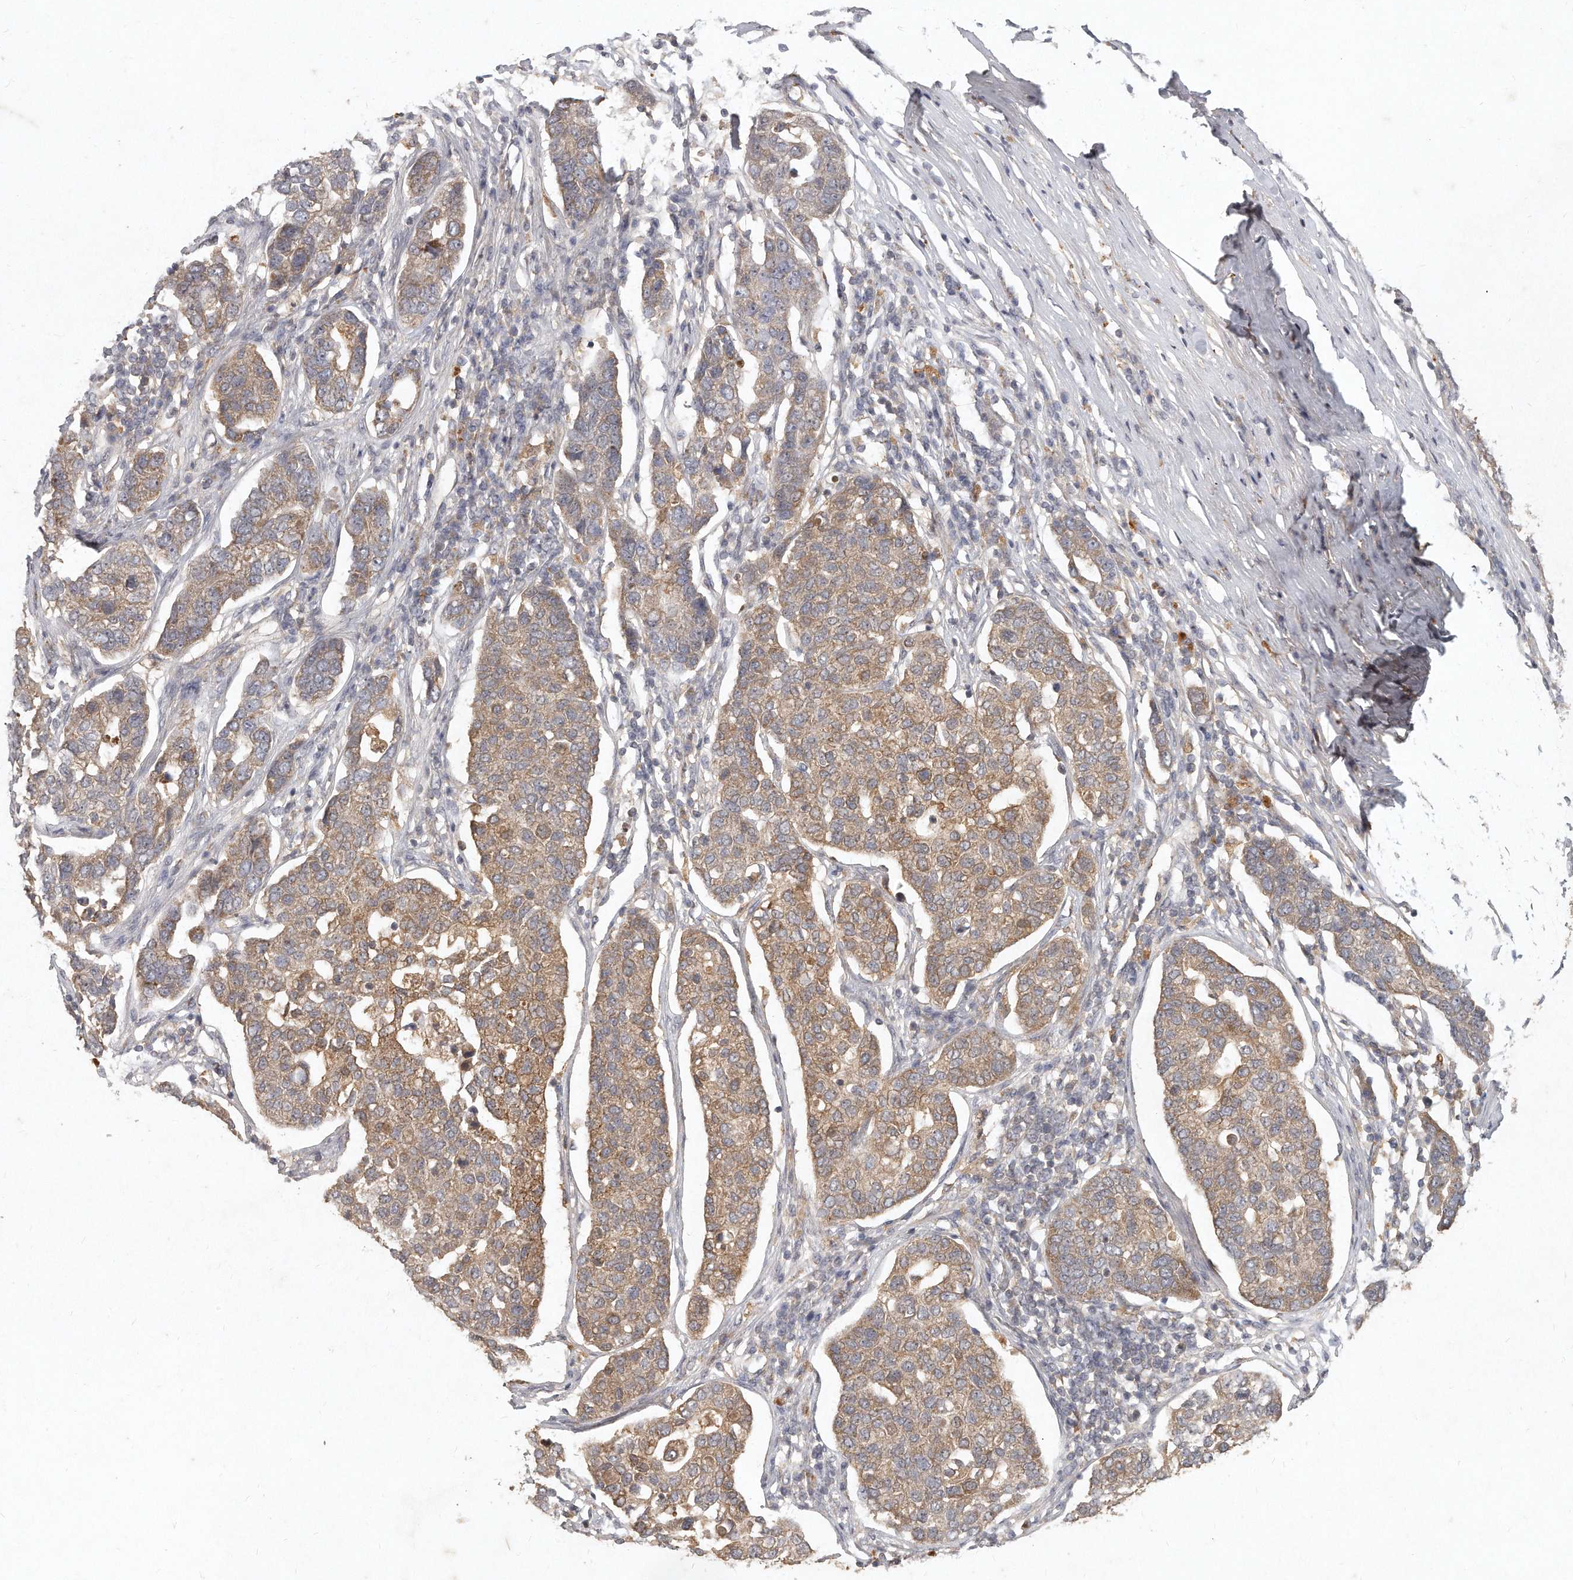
{"staining": {"intensity": "weak", "quantity": ">75%", "location": "cytoplasmic/membranous"}, "tissue": "pancreatic cancer", "cell_type": "Tumor cells", "image_type": "cancer", "snomed": [{"axis": "morphology", "description": "Adenocarcinoma, NOS"}, {"axis": "topography", "description": "Pancreas"}], "caption": "An IHC micrograph of tumor tissue is shown. Protein staining in brown labels weak cytoplasmic/membranous positivity in pancreatic cancer within tumor cells.", "gene": "LGALS8", "patient": {"sex": "female", "age": 61}}